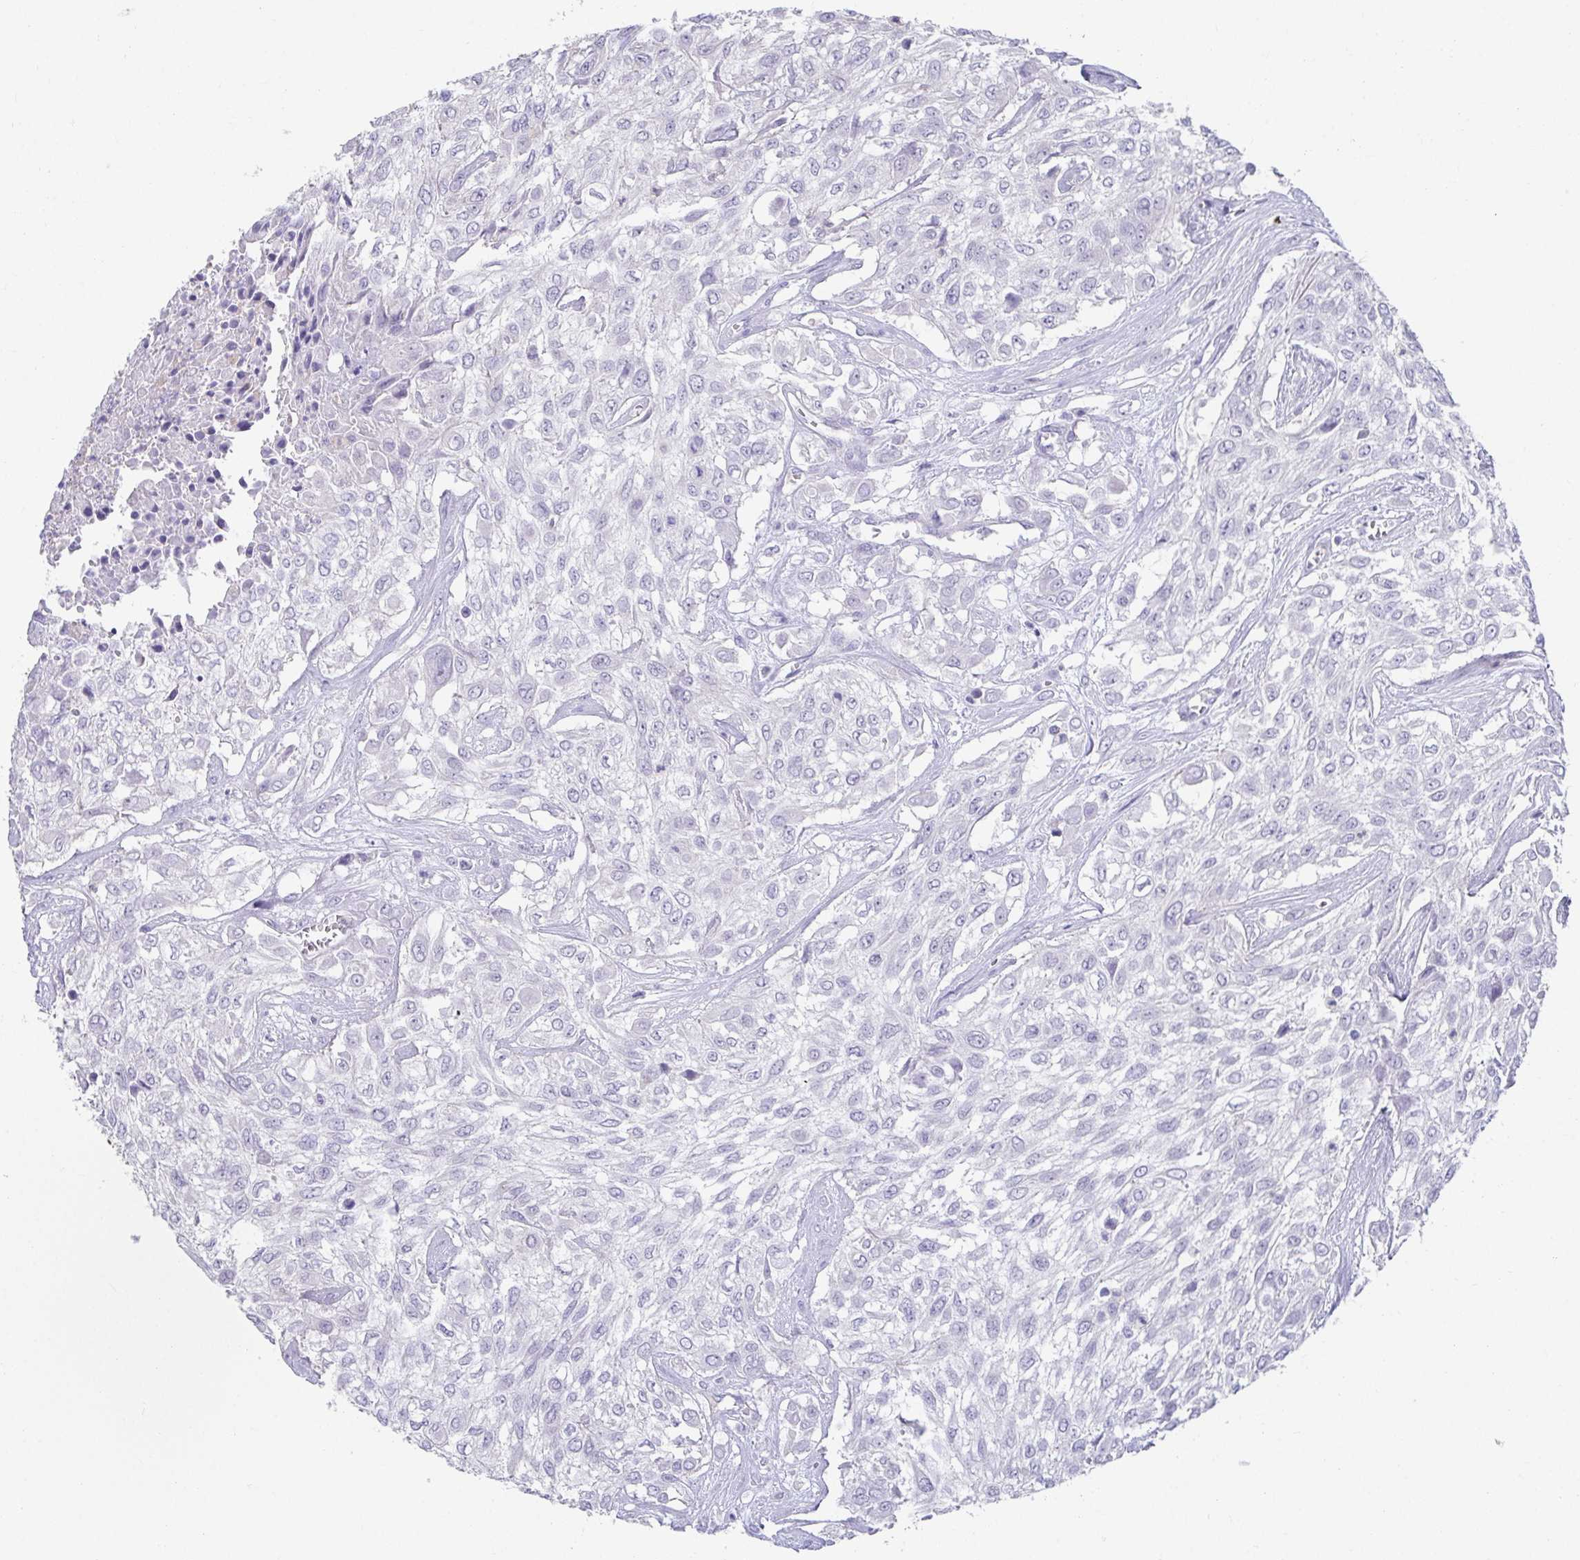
{"staining": {"intensity": "negative", "quantity": "none", "location": "none"}, "tissue": "urothelial cancer", "cell_type": "Tumor cells", "image_type": "cancer", "snomed": [{"axis": "morphology", "description": "Urothelial carcinoma, High grade"}, {"axis": "topography", "description": "Urinary bladder"}], "caption": "Tumor cells show no significant protein positivity in high-grade urothelial carcinoma.", "gene": "CXCR1", "patient": {"sex": "male", "age": 57}}